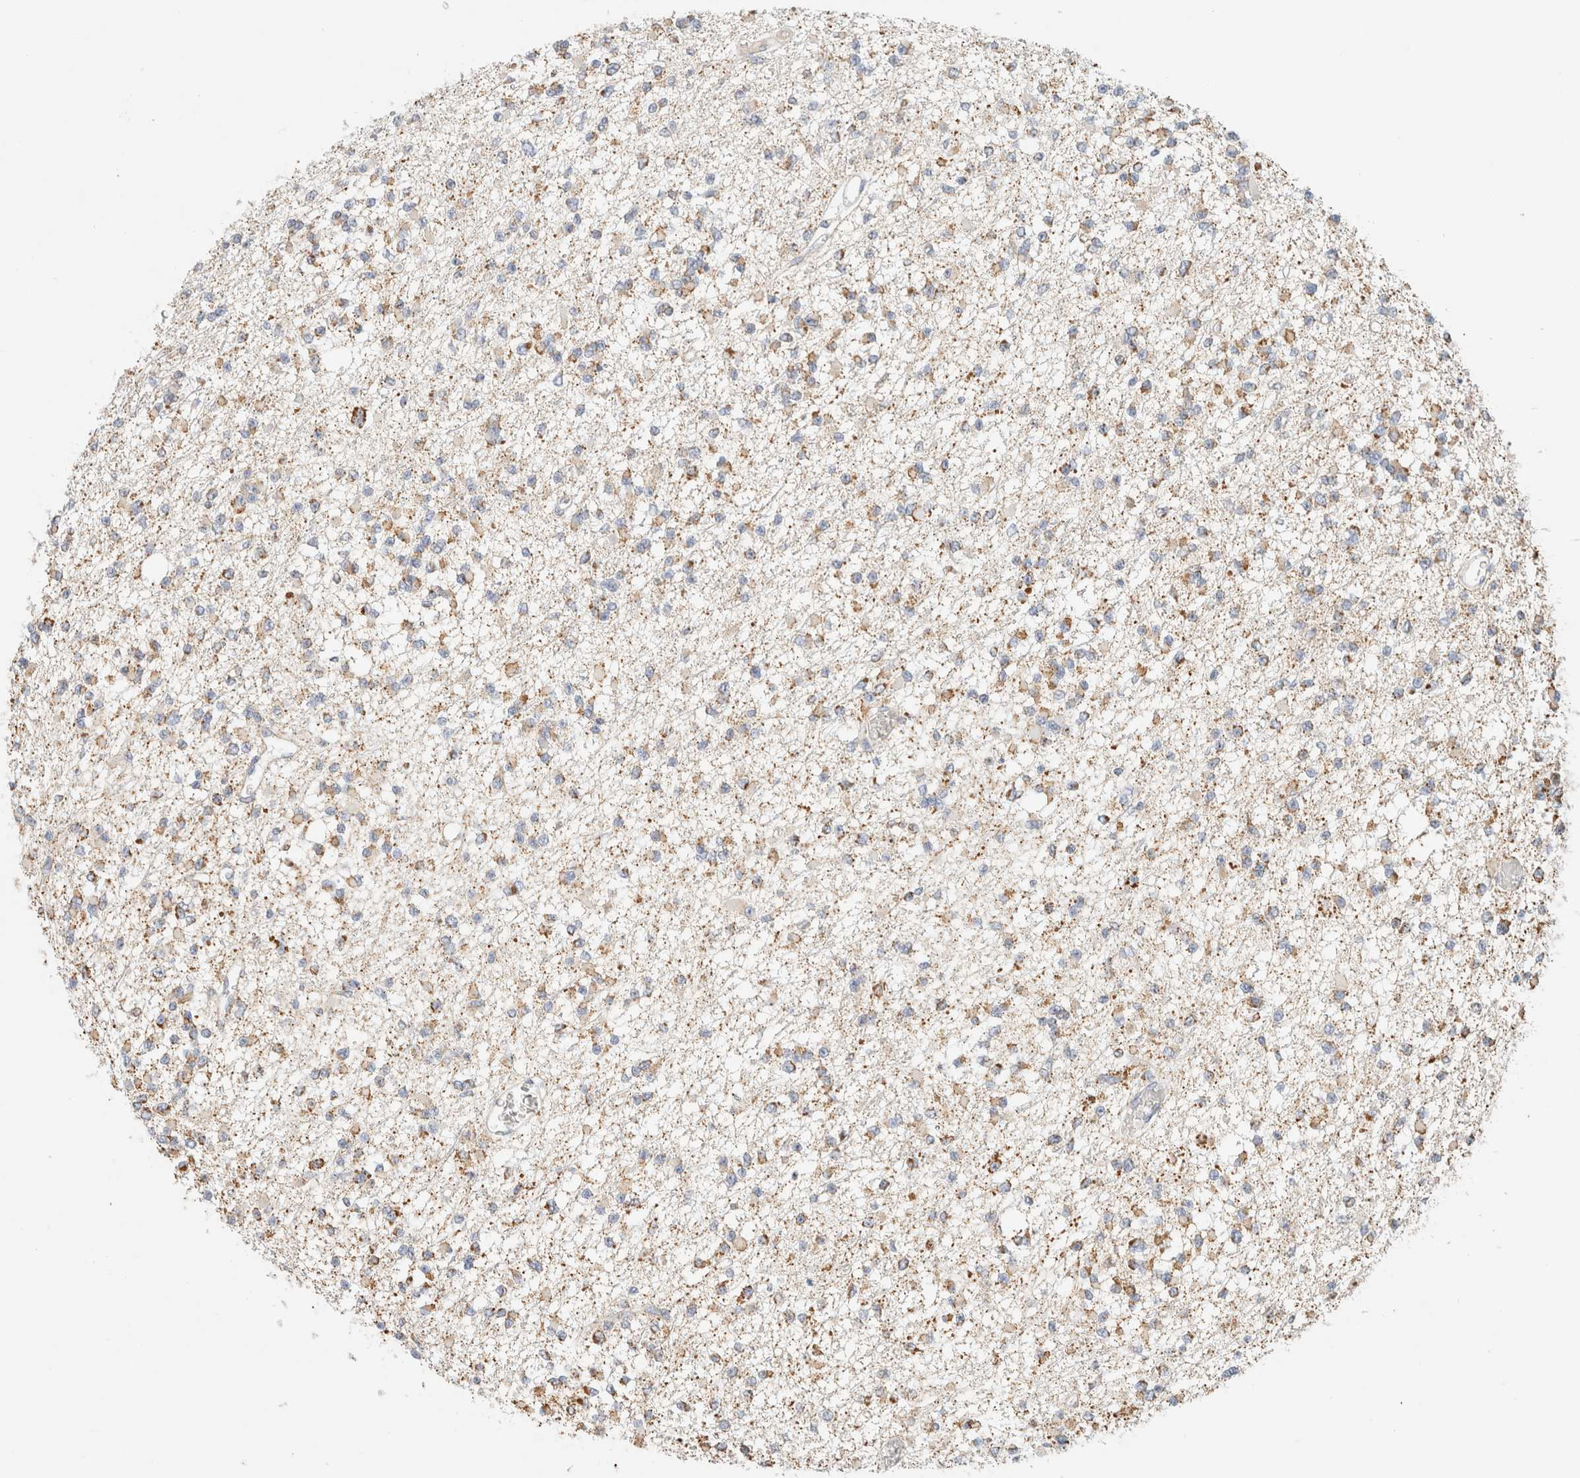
{"staining": {"intensity": "moderate", "quantity": "25%-75%", "location": "cytoplasmic/membranous"}, "tissue": "glioma", "cell_type": "Tumor cells", "image_type": "cancer", "snomed": [{"axis": "morphology", "description": "Glioma, malignant, Low grade"}, {"axis": "topography", "description": "Brain"}], "caption": "This histopathology image exhibits immunohistochemistry (IHC) staining of glioma, with medium moderate cytoplasmic/membranous staining in about 25%-75% of tumor cells.", "gene": "HDHD3", "patient": {"sex": "female", "age": 22}}